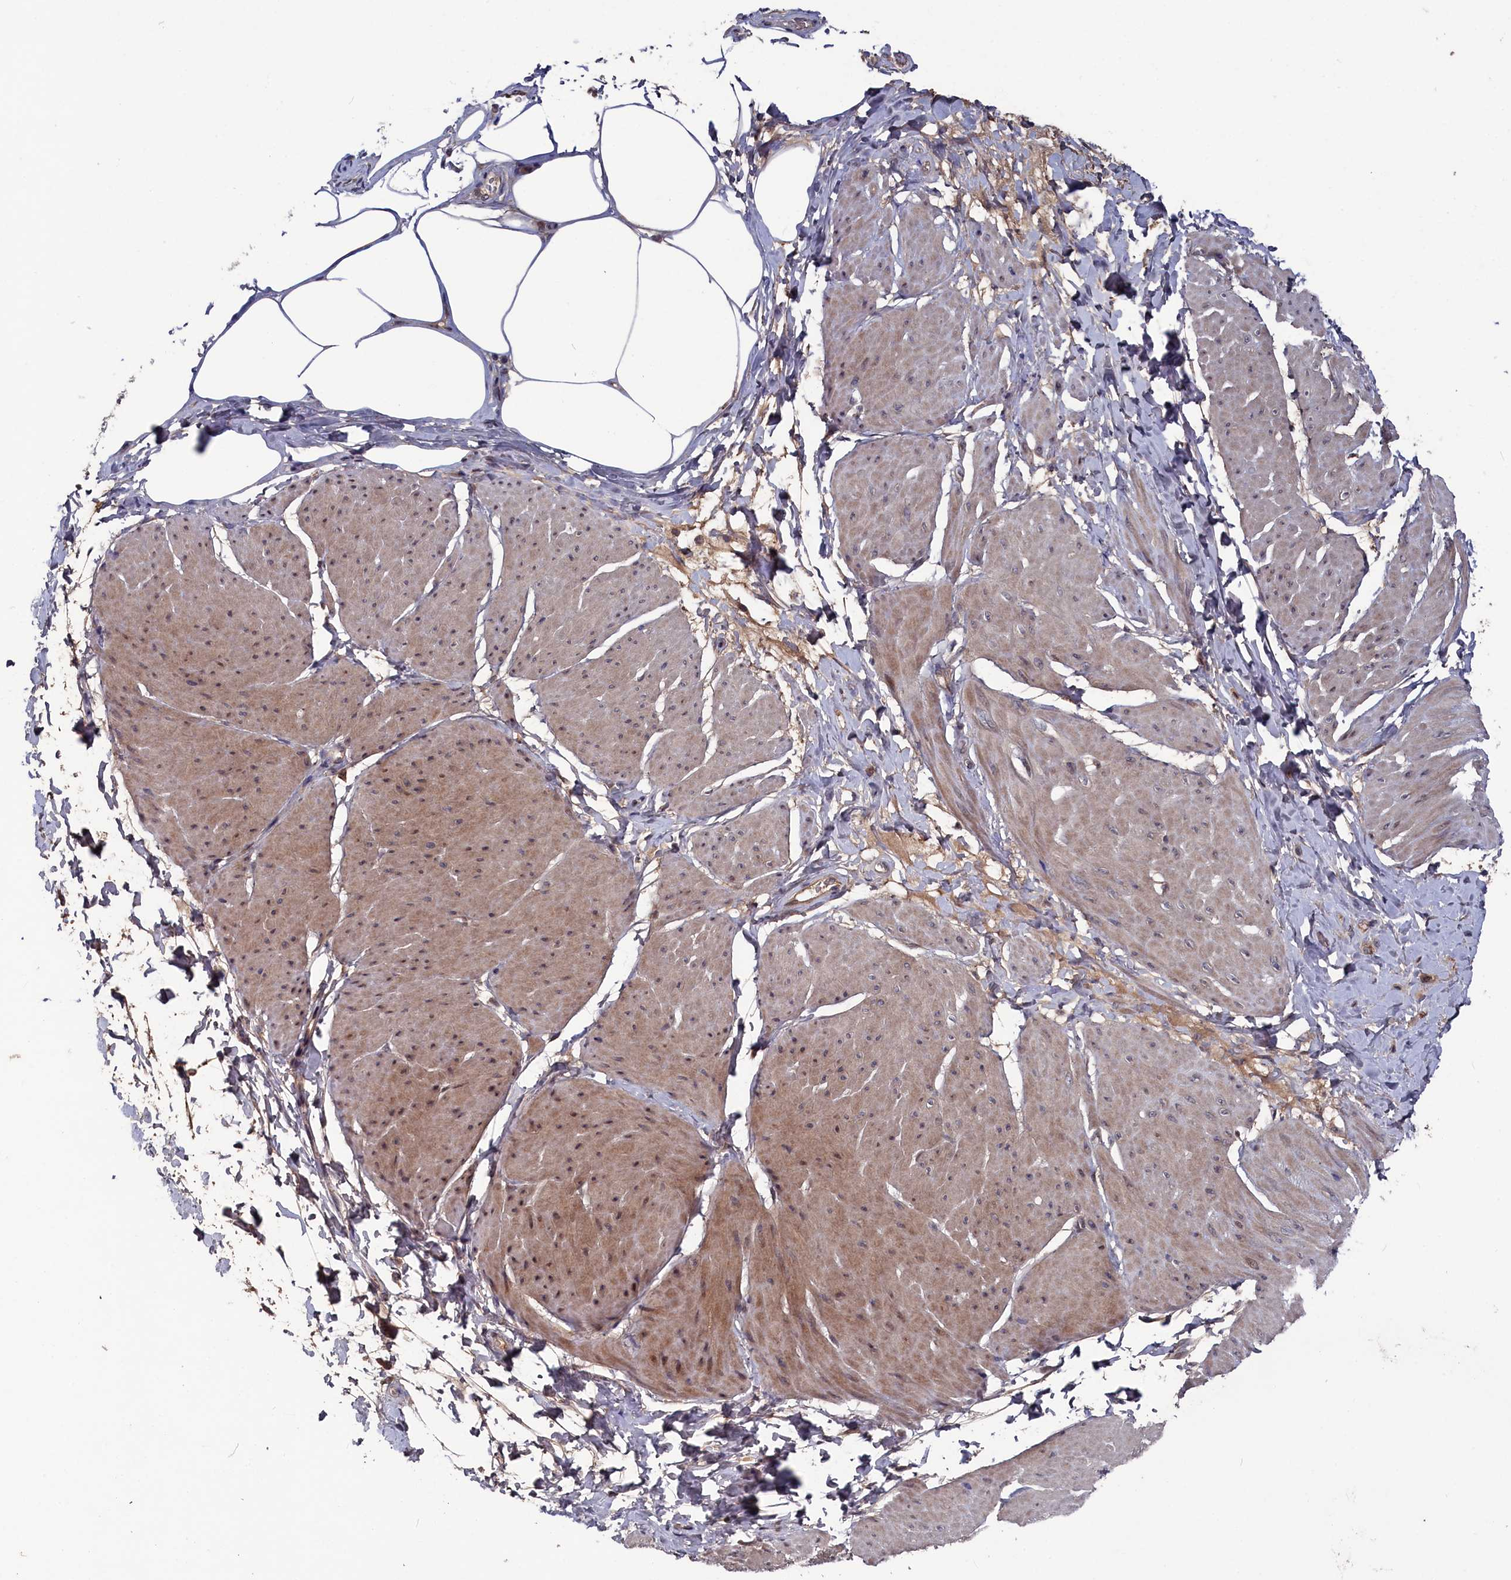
{"staining": {"intensity": "moderate", "quantity": "25%-75%", "location": "cytoplasmic/membranous,nuclear"}, "tissue": "smooth muscle", "cell_type": "Smooth muscle cells", "image_type": "normal", "snomed": [{"axis": "morphology", "description": "Urothelial carcinoma, High grade"}, {"axis": "topography", "description": "Urinary bladder"}], "caption": "High-magnification brightfield microscopy of normal smooth muscle stained with DAB (3,3'-diaminobenzidine) (brown) and counterstained with hematoxylin (blue). smooth muscle cells exhibit moderate cytoplasmic/membranous,nuclear expression is identified in about25%-75% of cells.", "gene": "TMC5", "patient": {"sex": "male", "age": 46}}